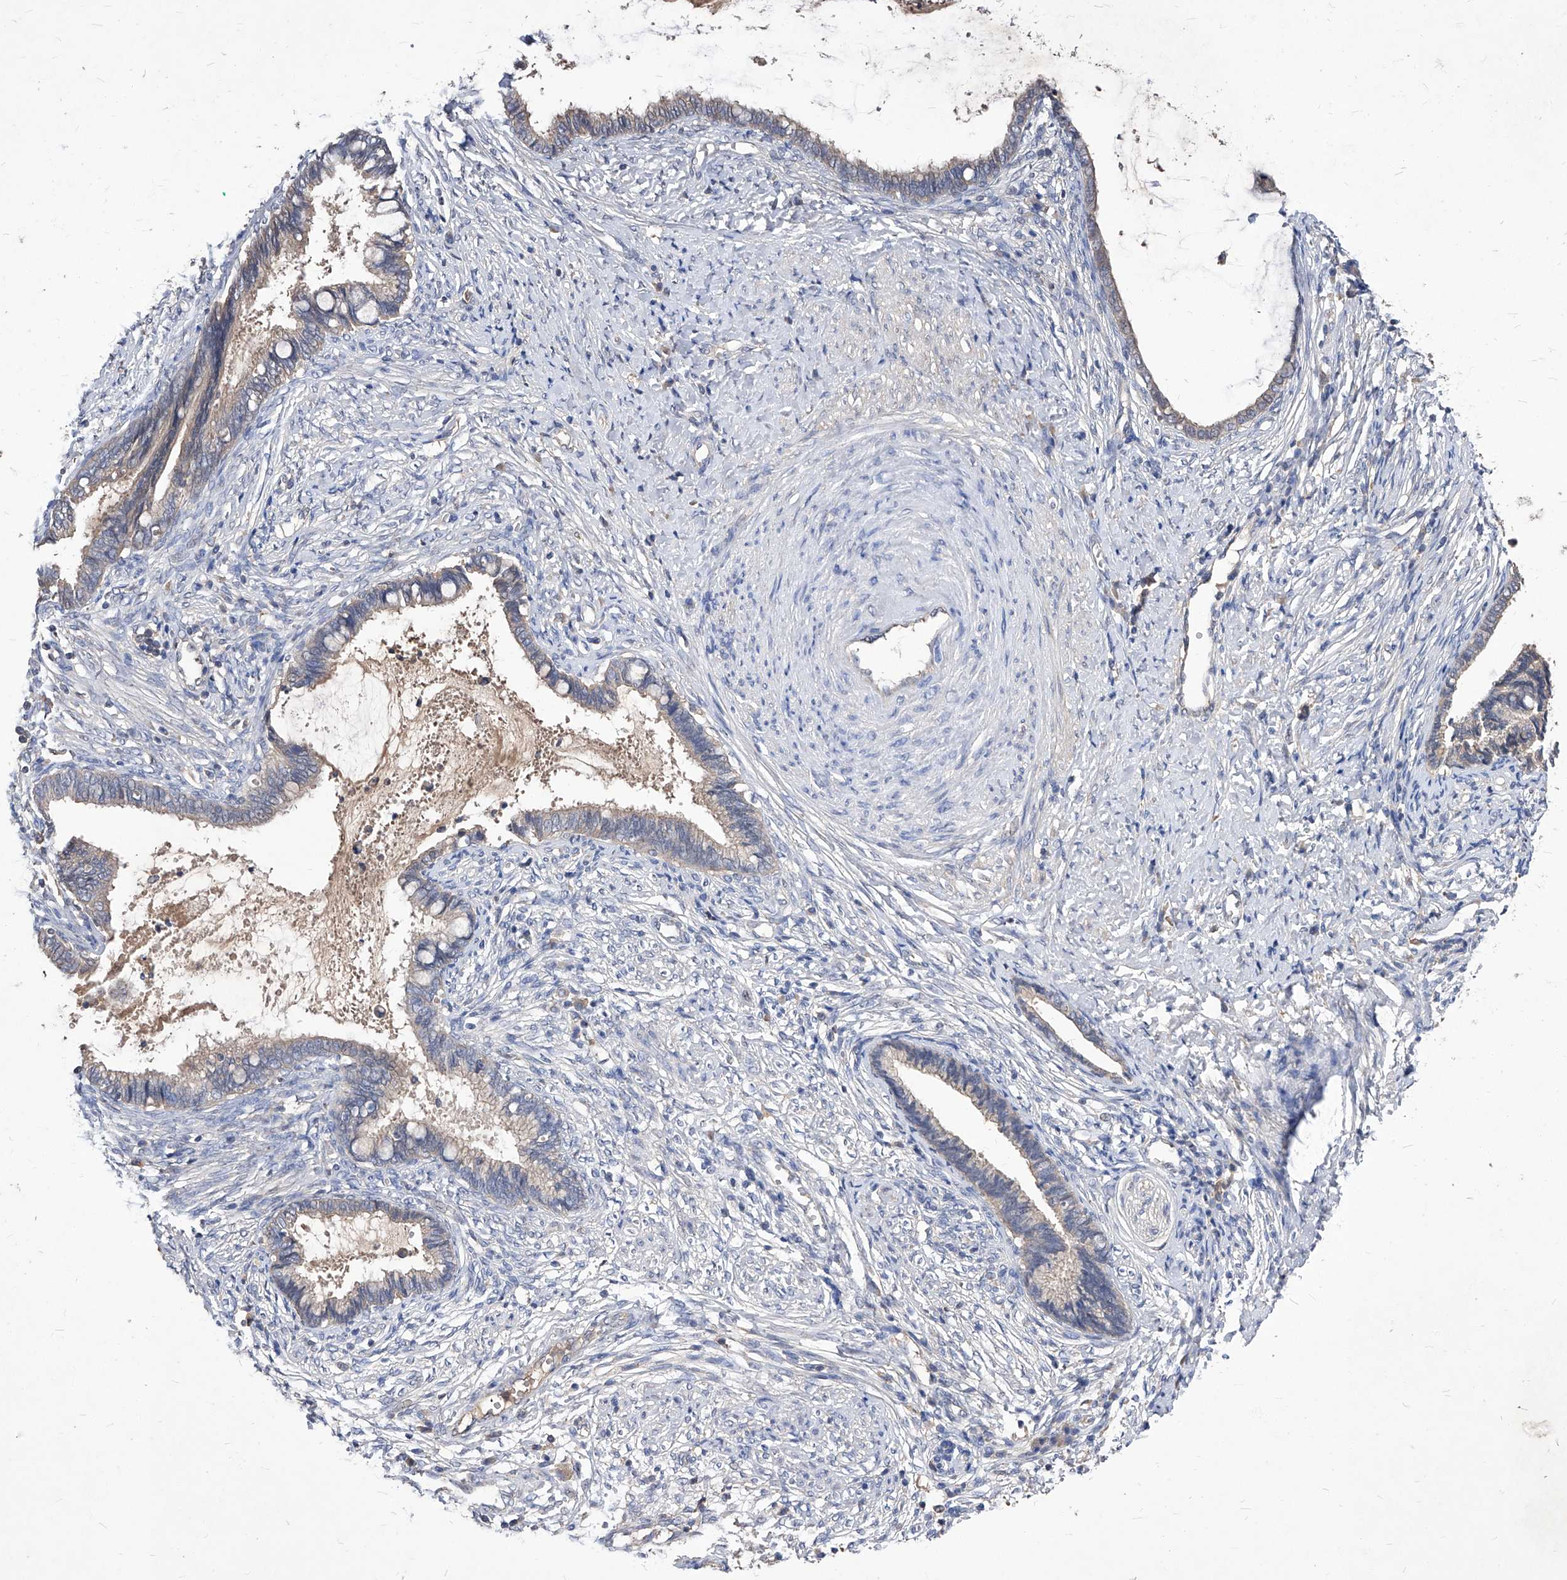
{"staining": {"intensity": "weak", "quantity": "<25%", "location": "cytoplasmic/membranous"}, "tissue": "cervical cancer", "cell_type": "Tumor cells", "image_type": "cancer", "snomed": [{"axis": "morphology", "description": "Adenocarcinoma, NOS"}, {"axis": "topography", "description": "Cervix"}], "caption": "Photomicrograph shows no protein positivity in tumor cells of cervical cancer (adenocarcinoma) tissue.", "gene": "SYNGR1", "patient": {"sex": "female", "age": 44}}